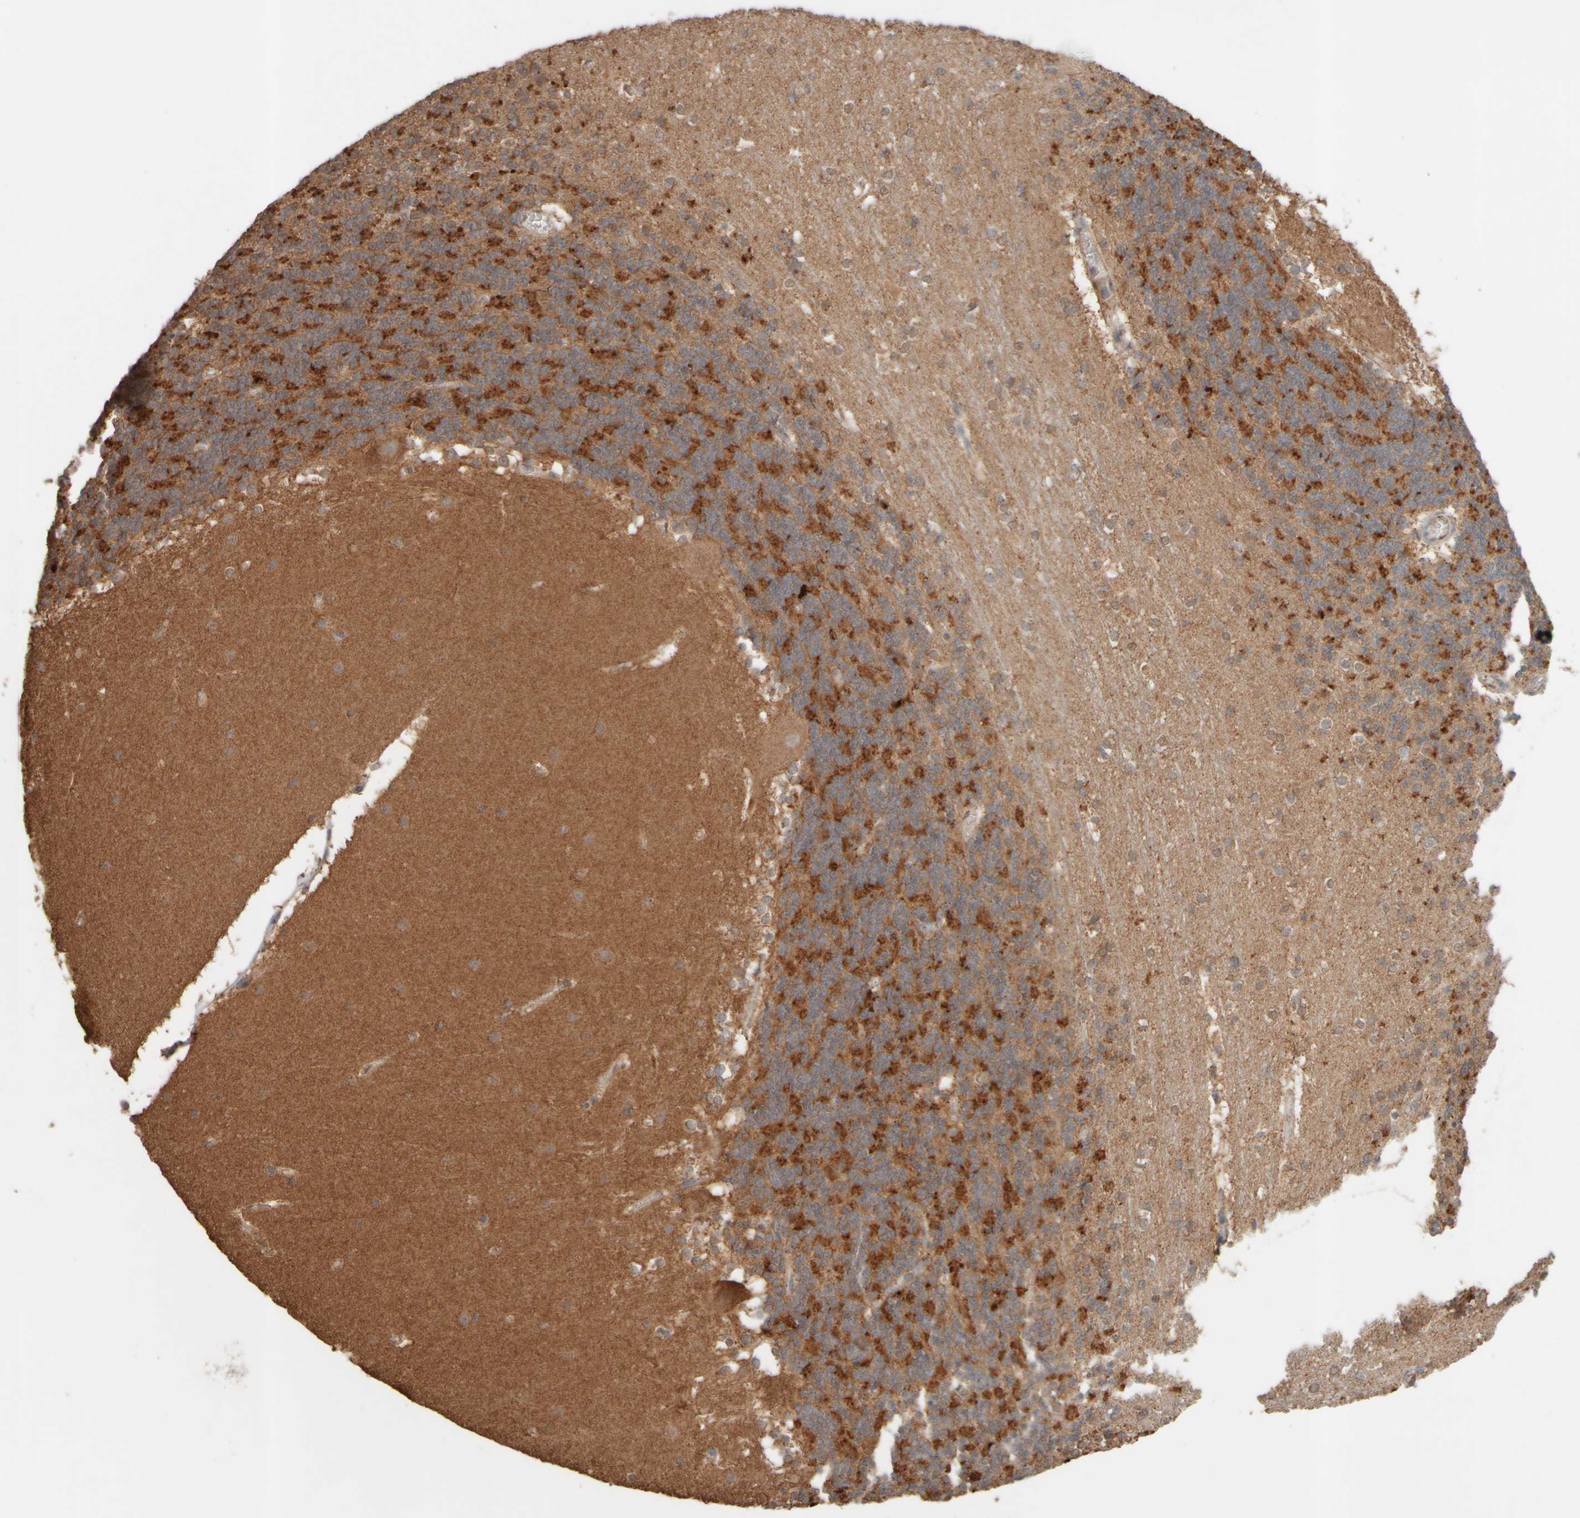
{"staining": {"intensity": "moderate", "quantity": "<25%", "location": "cytoplasmic/membranous"}, "tissue": "cerebellum", "cell_type": "Cells in granular layer", "image_type": "normal", "snomed": [{"axis": "morphology", "description": "Normal tissue, NOS"}, {"axis": "topography", "description": "Cerebellum"}], "caption": "A low amount of moderate cytoplasmic/membranous positivity is seen in about <25% of cells in granular layer in benign cerebellum.", "gene": "EIF2B3", "patient": {"sex": "female", "age": 19}}